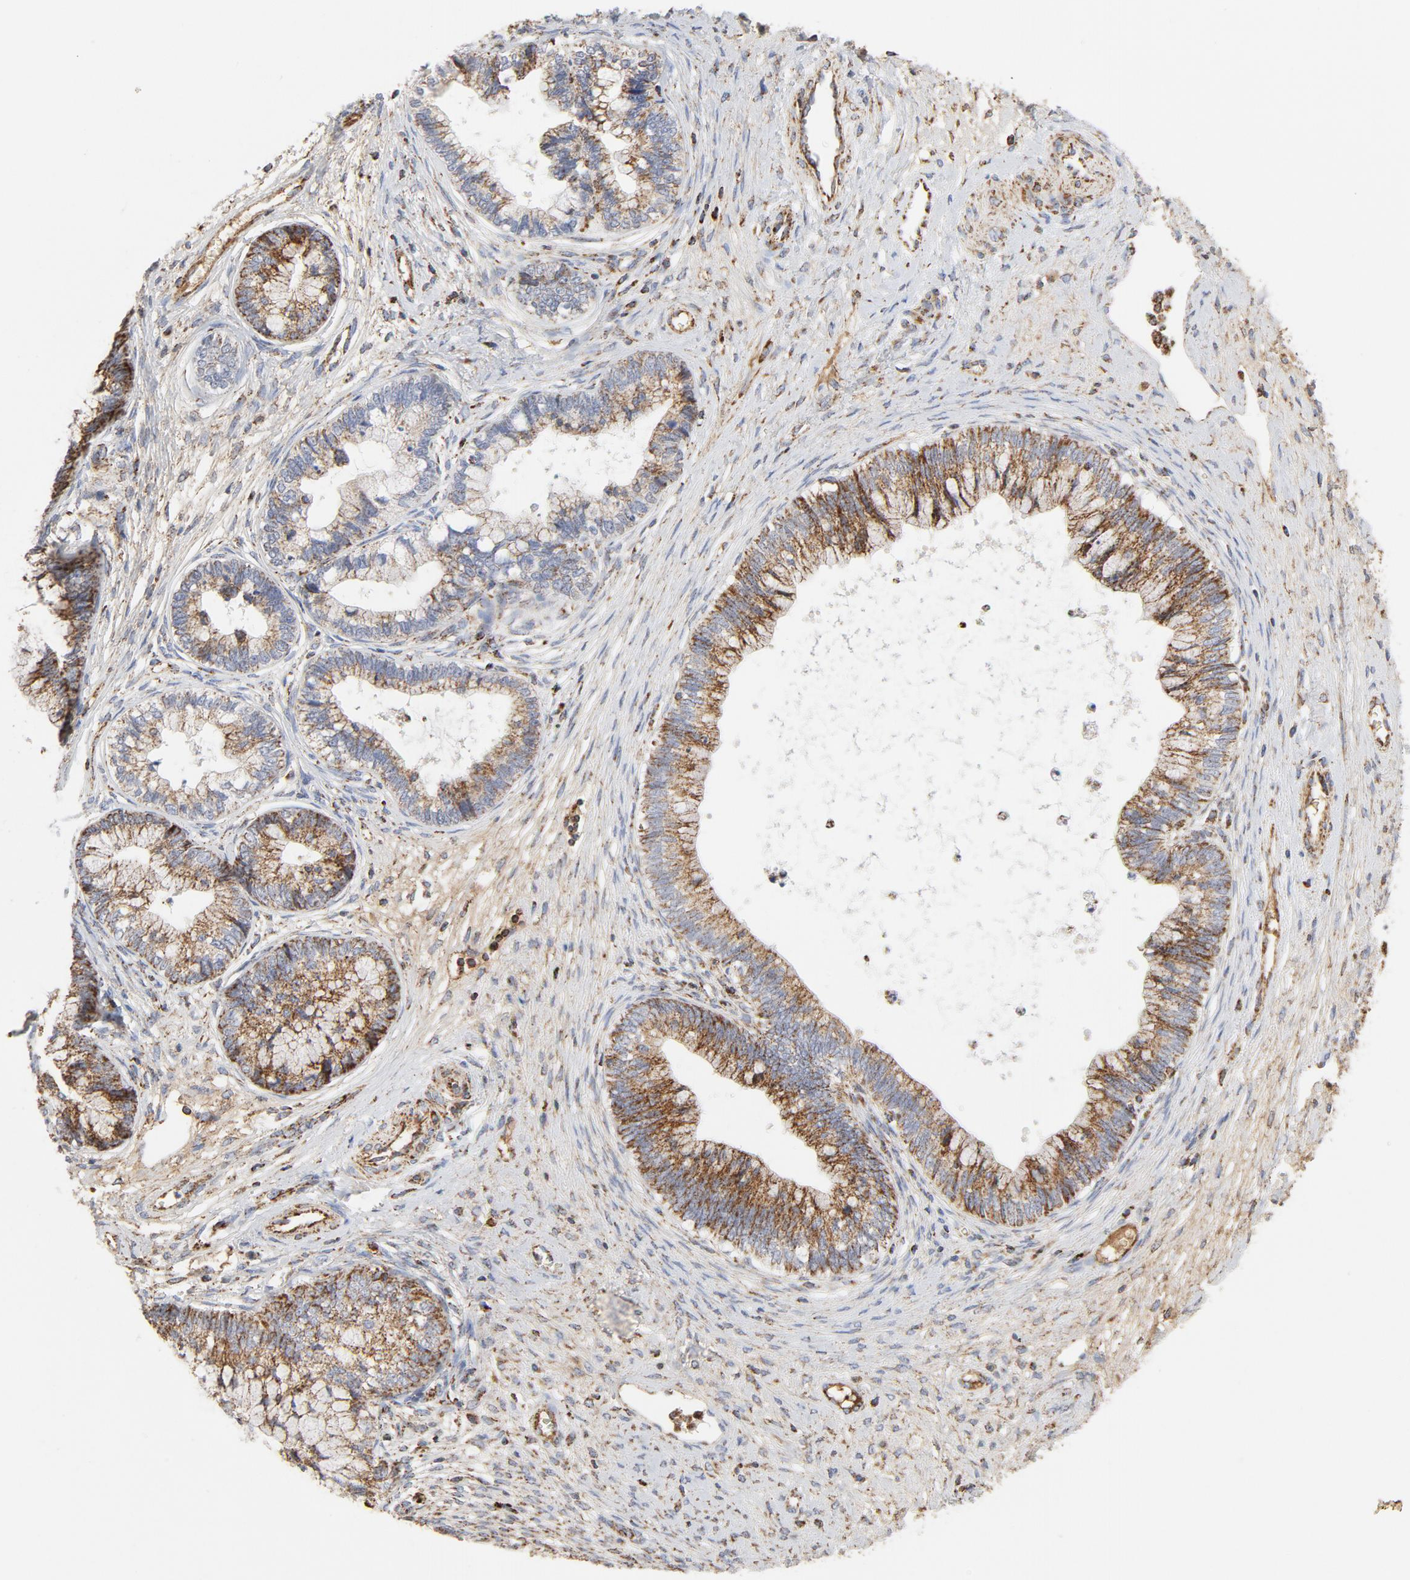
{"staining": {"intensity": "strong", "quantity": ">75%", "location": "cytoplasmic/membranous"}, "tissue": "cervical cancer", "cell_type": "Tumor cells", "image_type": "cancer", "snomed": [{"axis": "morphology", "description": "Adenocarcinoma, NOS"}, {"axis": "topography", "description": "Cervix"}], "caption": "Immunohistochemistry (IHC) photomicrograph of adenocarcinoma (cervical) stained for a protein (brown), which demonstrates high levels of strong cytoplasmic/membranous expression in about >75% of tumor cells.", "gene": "PCNX4", "patient": {"sex": "female", "age": 44}}